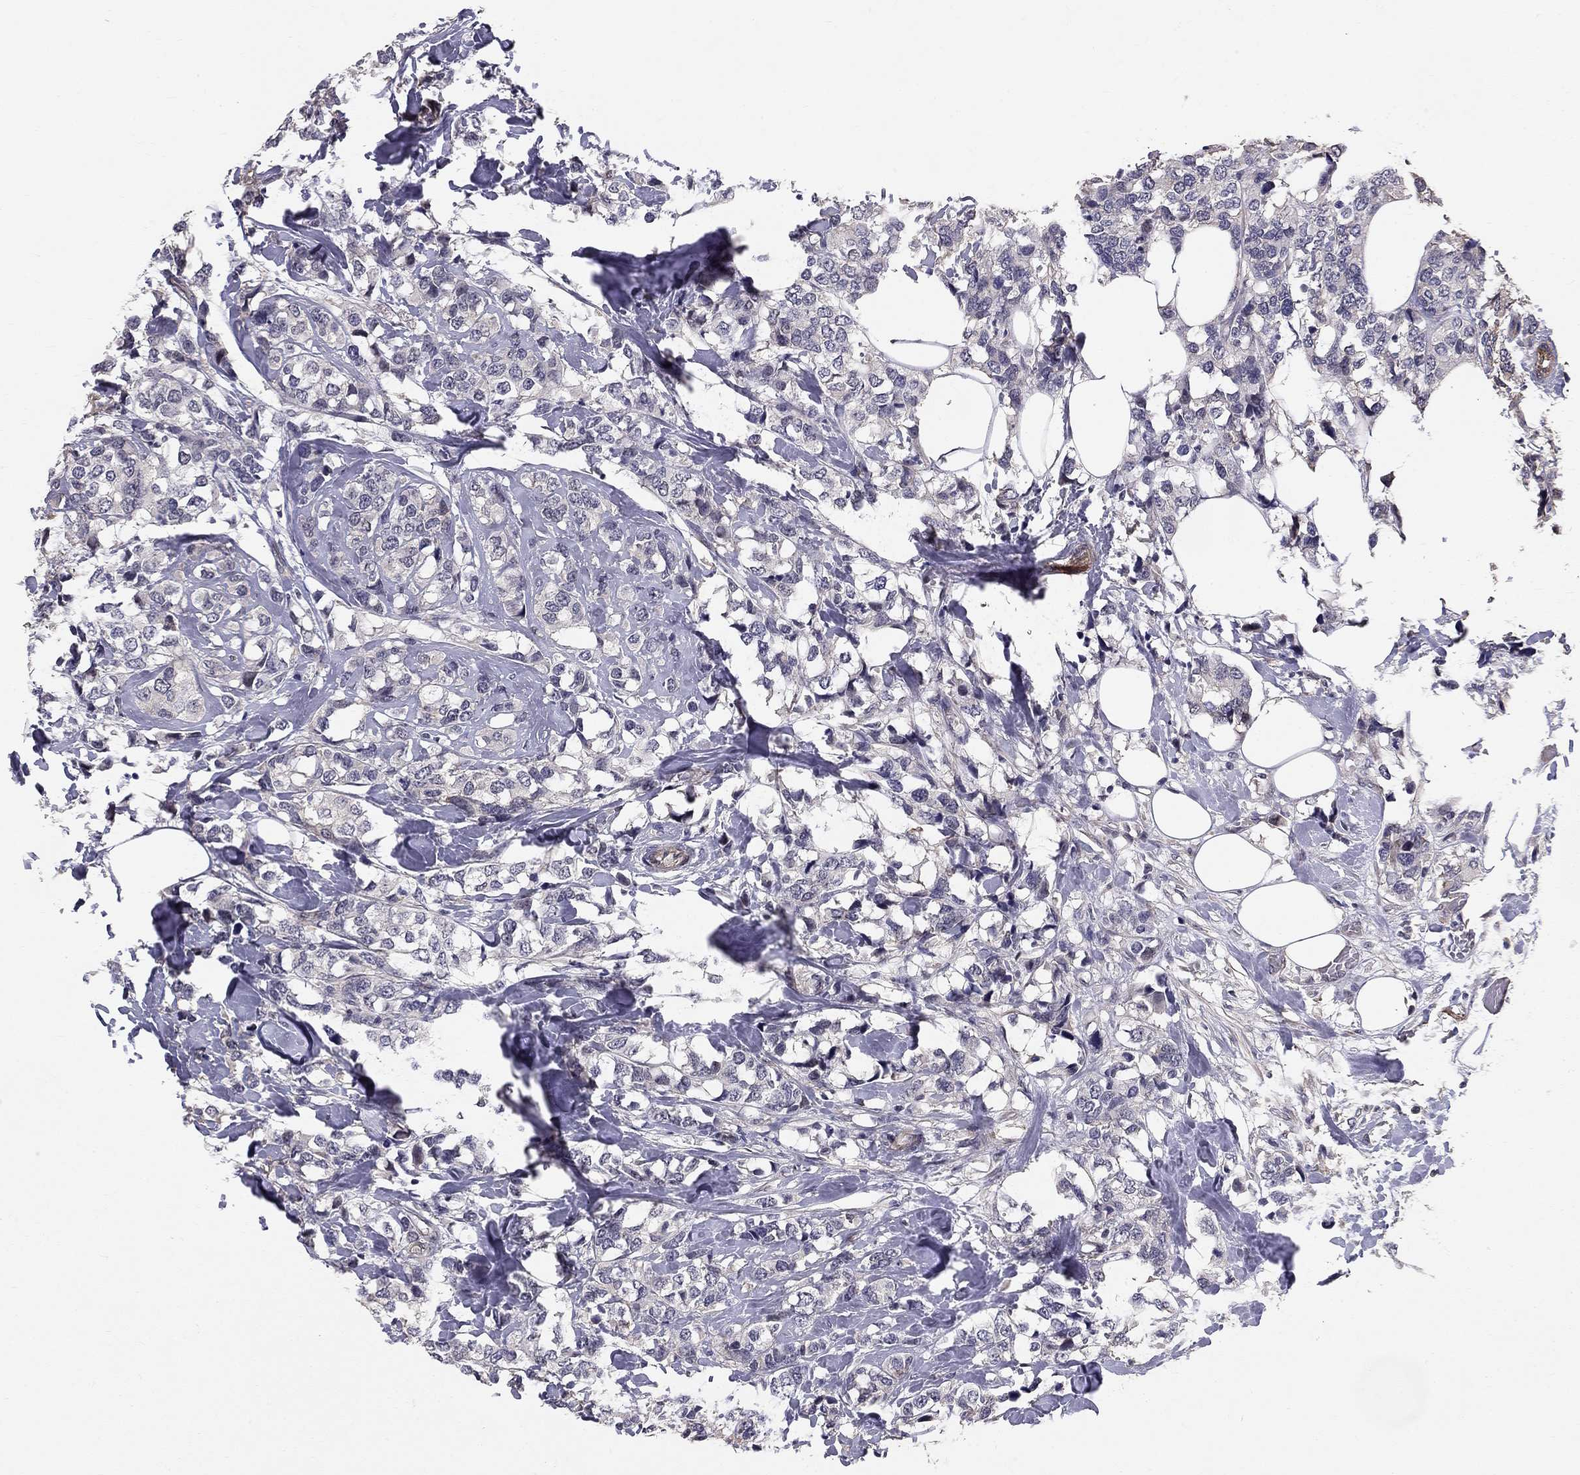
{"staining": {"intensity": "weak", "quantity": "<25%", "location": "cytoplasmic/membranous"}, "tissue": "breast cancer", "cell_type": "Tumor cells", "image_type": "cancer", "snomed": [{"axis": "morphology", "description": "Lobular carcinoma"}, {"axis": "topography", "description": "Breast"}], "caption": "The IHC image has no significant staining in tumor cells of breast lobular carcinoma tissue.", "gene": "GJB4", "patient": {"sex": "female", "age": 59}}